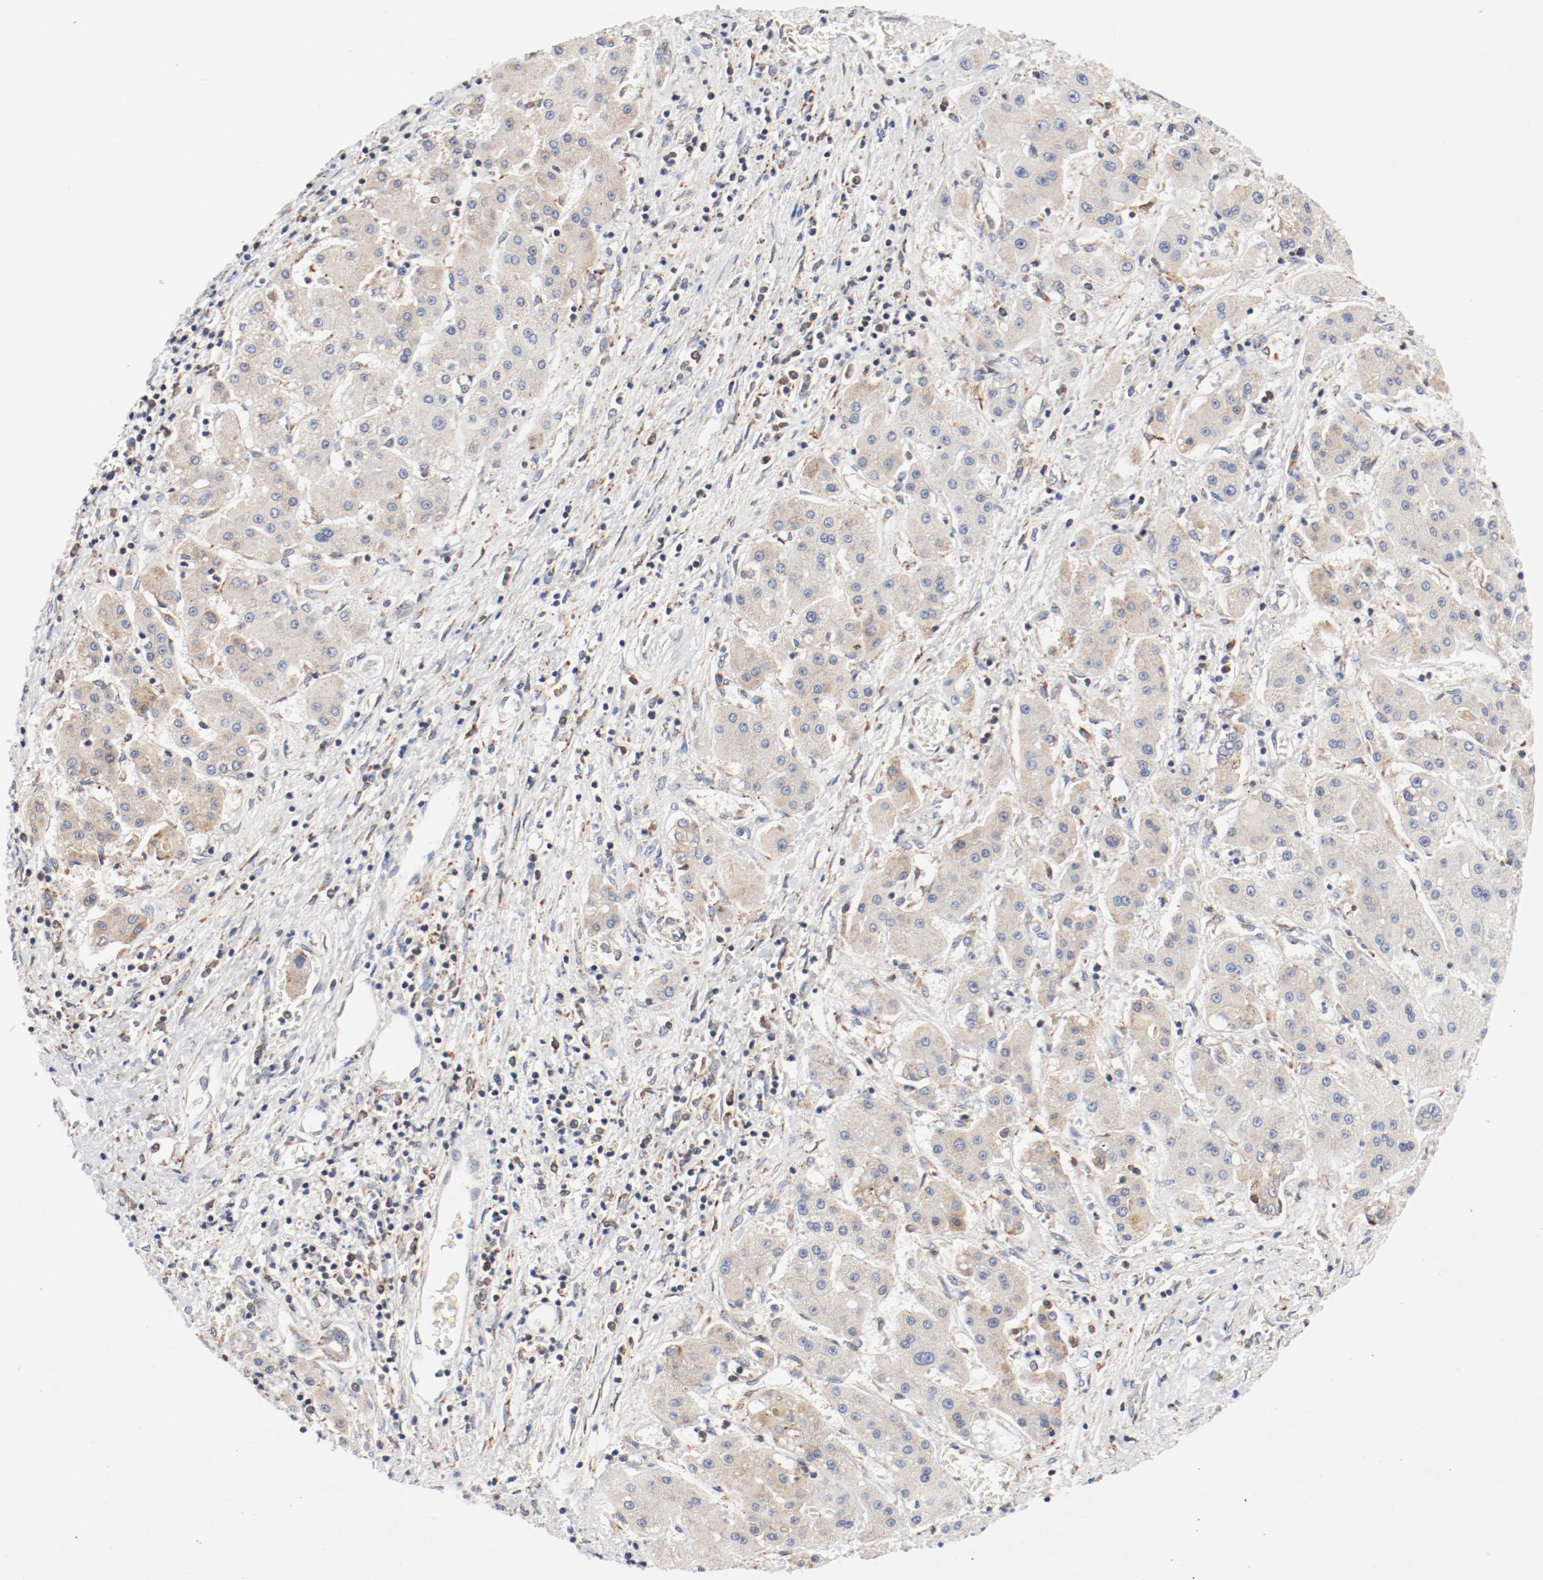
{"staining": {"intensity": "moderate", "quantity": ">75%", "location": "cytoplasmic/membranous"}, "tissue": "liver cancer", "cell_type": "Tumor cells", "image_type": "cancer", "snomed": [{"axis": "morphology", "description": "Carcinoma, Hepatocellular, NOS"}, {"axis": "topography", "description": "Liver"}], "caption": "A brown stain labels moderate cytoplasmic/membranous staining of a protein in human liver cancer tumor cells. The staining was performed using DAB (3,3'-diaminobenzidine), with brown indicating positive protein expression. Nuclei are stained blue with hematoxylin.", "gene": "PDPK1", "patient": {"sex": "male", "age": 24}}